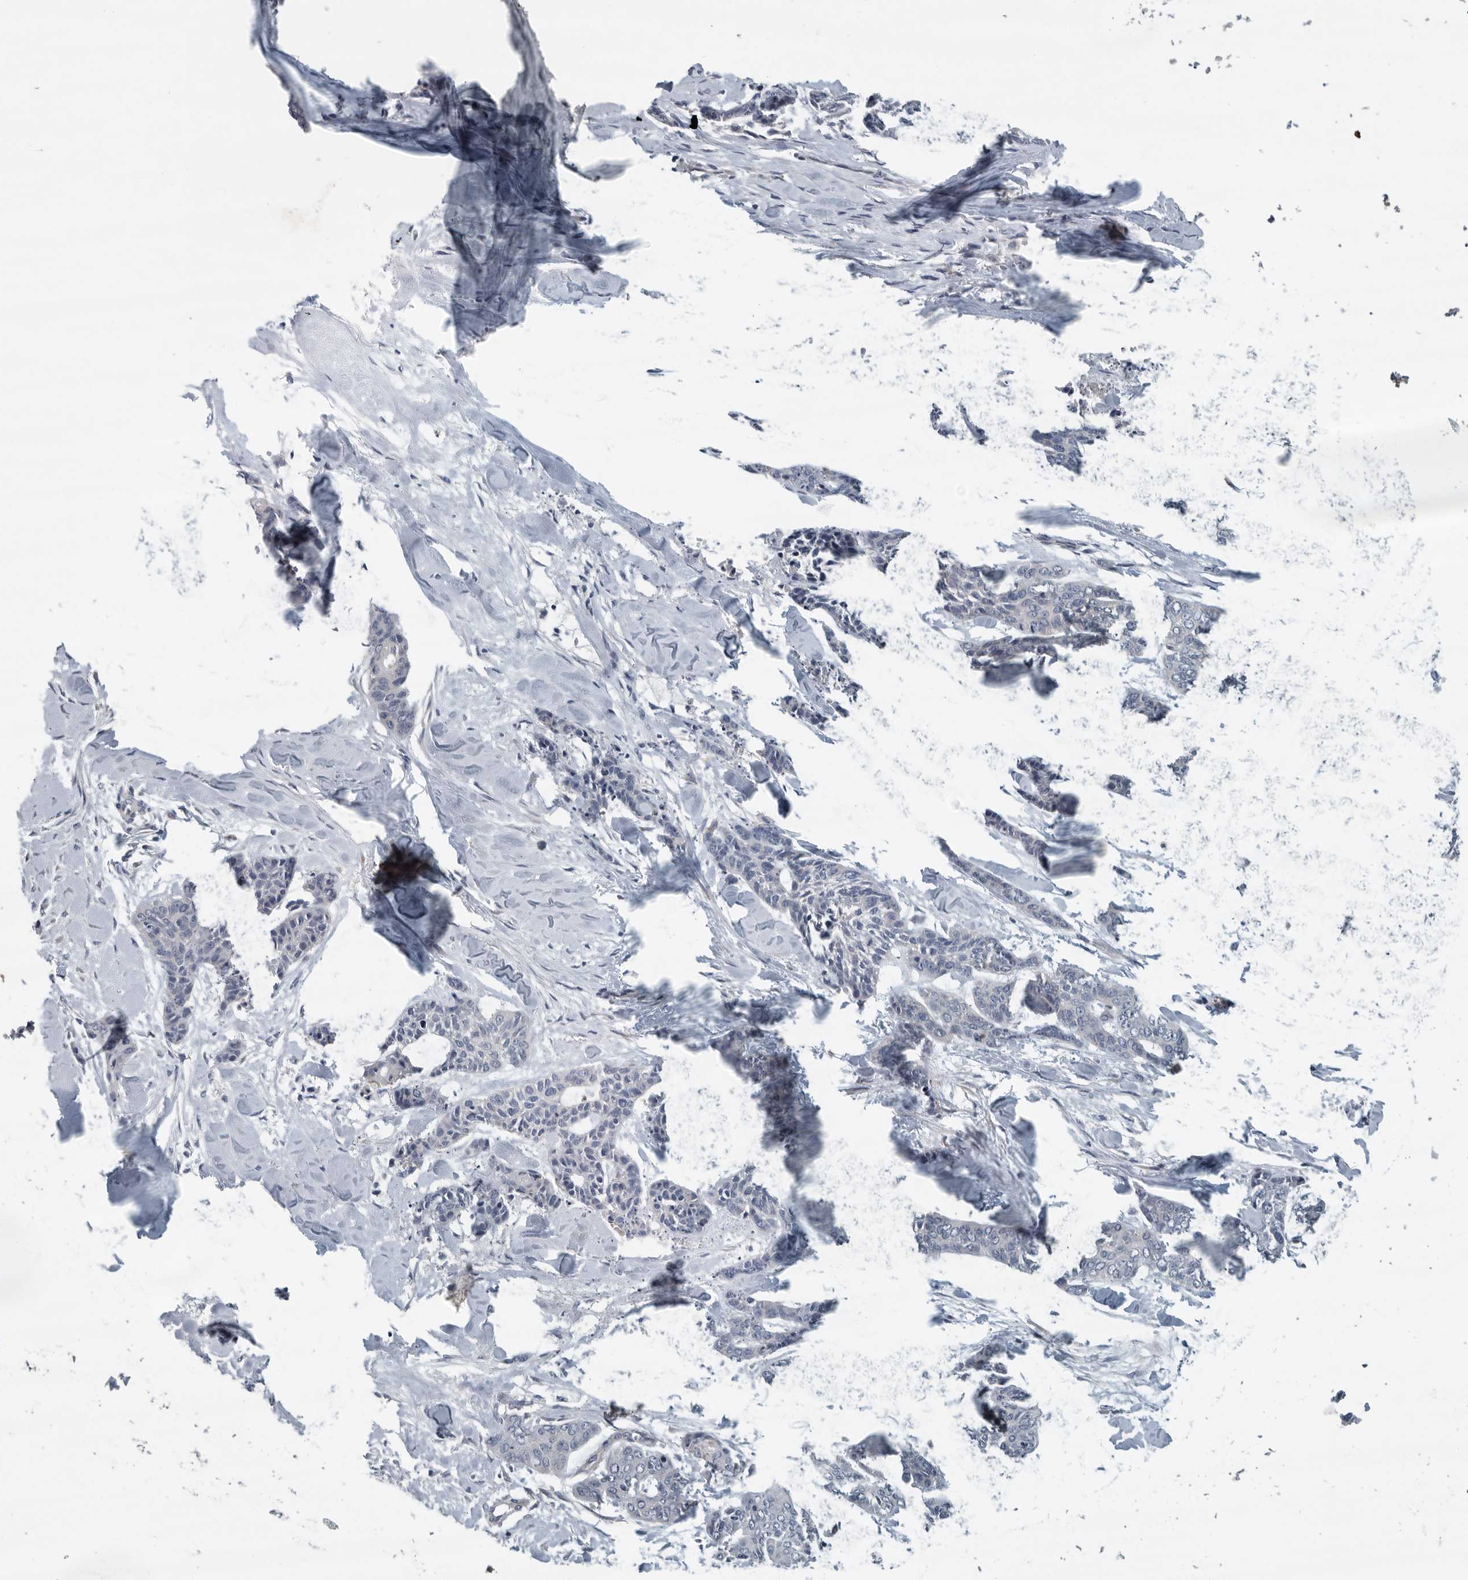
{"staining": {"intensity": "negative", "quantity": "none", "location": "none"}, "tissue": "skin cancer", "cell_type": "Tumor cells", "image_type": "cancer", "snomed": [{"axis": "morphology", "description": "Basal cell carcinoma"}, {"axis": "topography", "description": "Skin"}], "caption": "High magnification brightfield microscopy of skin cancer (basal cell carcinoma) stained with DAB (brown) and counterstained with hematoxylin (blue): tumor cells show no significant positivity.", "gene": "MPP3", "patient": {"sex": "female", "age": 64}}